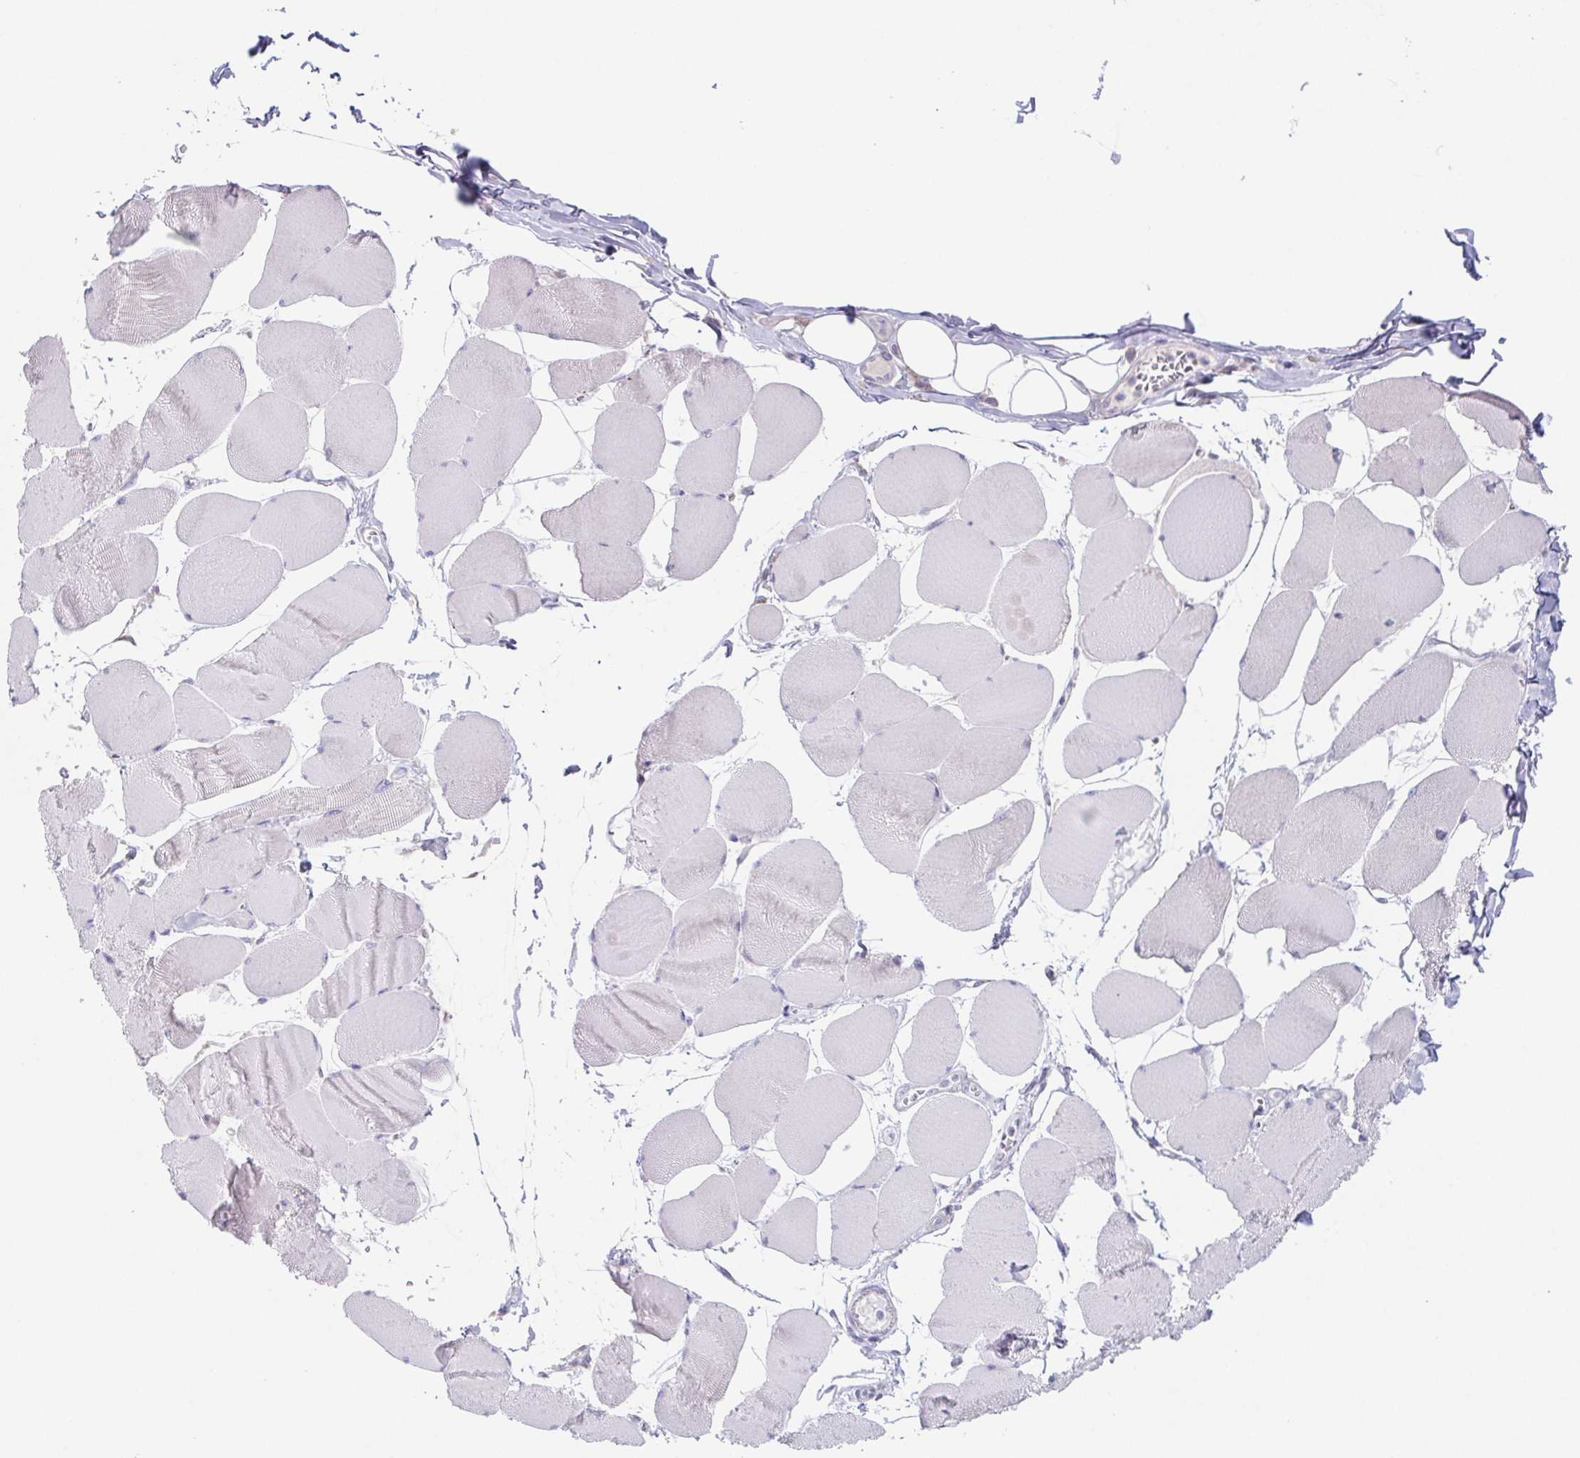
{"staining": {"intensity": "negative", "quantity": "none", "location": "none"}, "tissue": "skeletal muscle", "cell_type": "Myocytes", "image_type": "normal", "snomed": [{"axis": "morphology", "description": "Normal tissue, NOS"}, {"axis": "topography", "description": "Skeletal muscle"}], "caption": "An immunohistochemistry image of benign skeletal muscle is shown. There is no staining in myocytes of skeletal muscle.", "gene": "HDGFL1", "patient": {"sex": "female", "age": 75}}